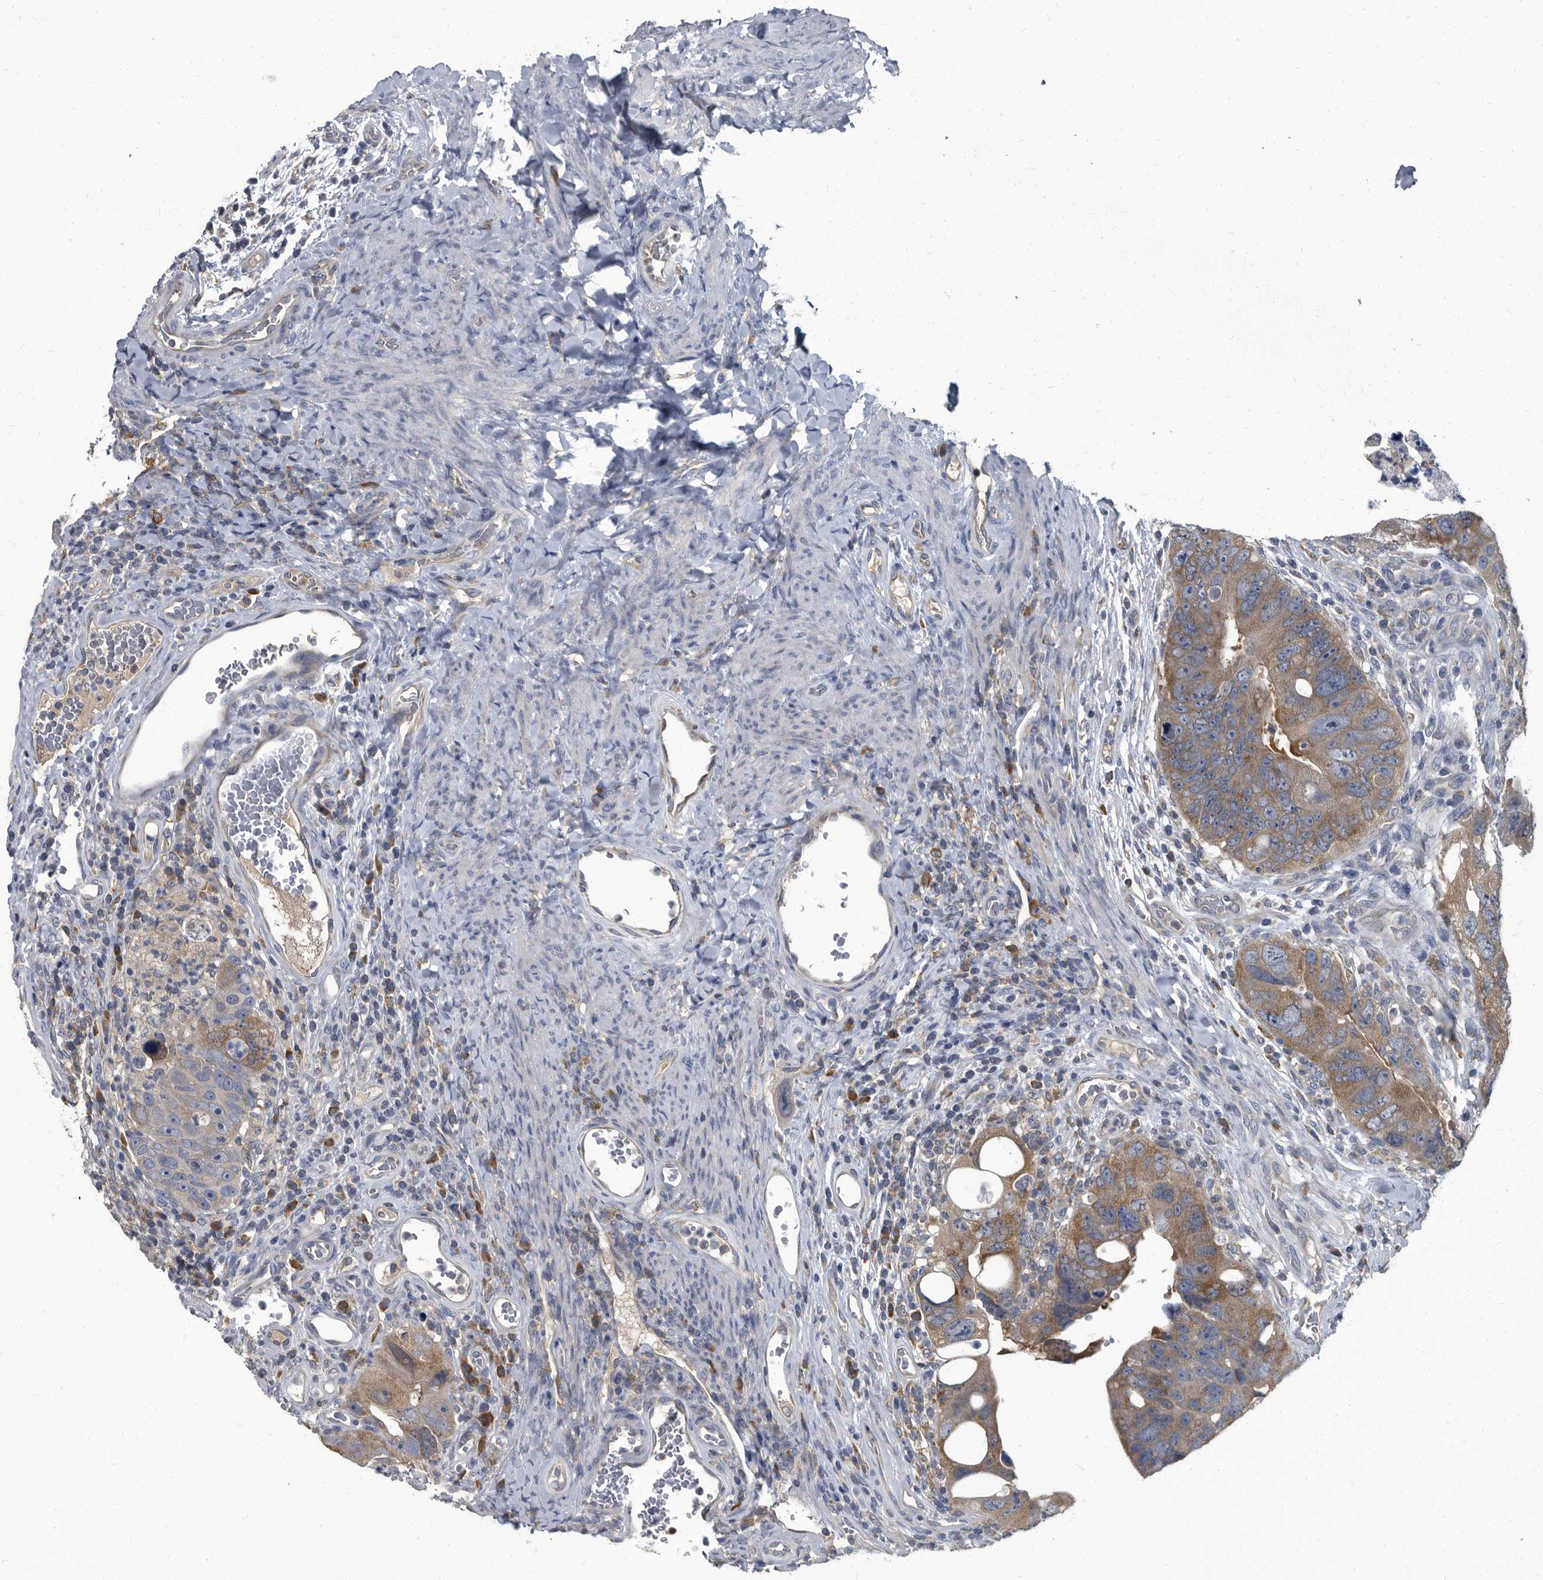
{"staining": {"intensity": "moderate", "quantity": ">75%", "location": "cytoplasmic/membranous"}, "tissue": "colorectal cancer", "cell_type": "Tumor cells", "image_type": "cancer", "snomed": [{"axis": "morphology", "description": "Adenocarcinoma, NOS"}, {"axis": "topography", "description": "Rectum"}], "caption": "Colorectal cancer was stained to show a protein in brown. There is medium levels of moderate cytoplasmic/membranous staining in about >75% of tumor cells.", "gene": "CDV3", "patient": {"sex": "male", "age": 59}}